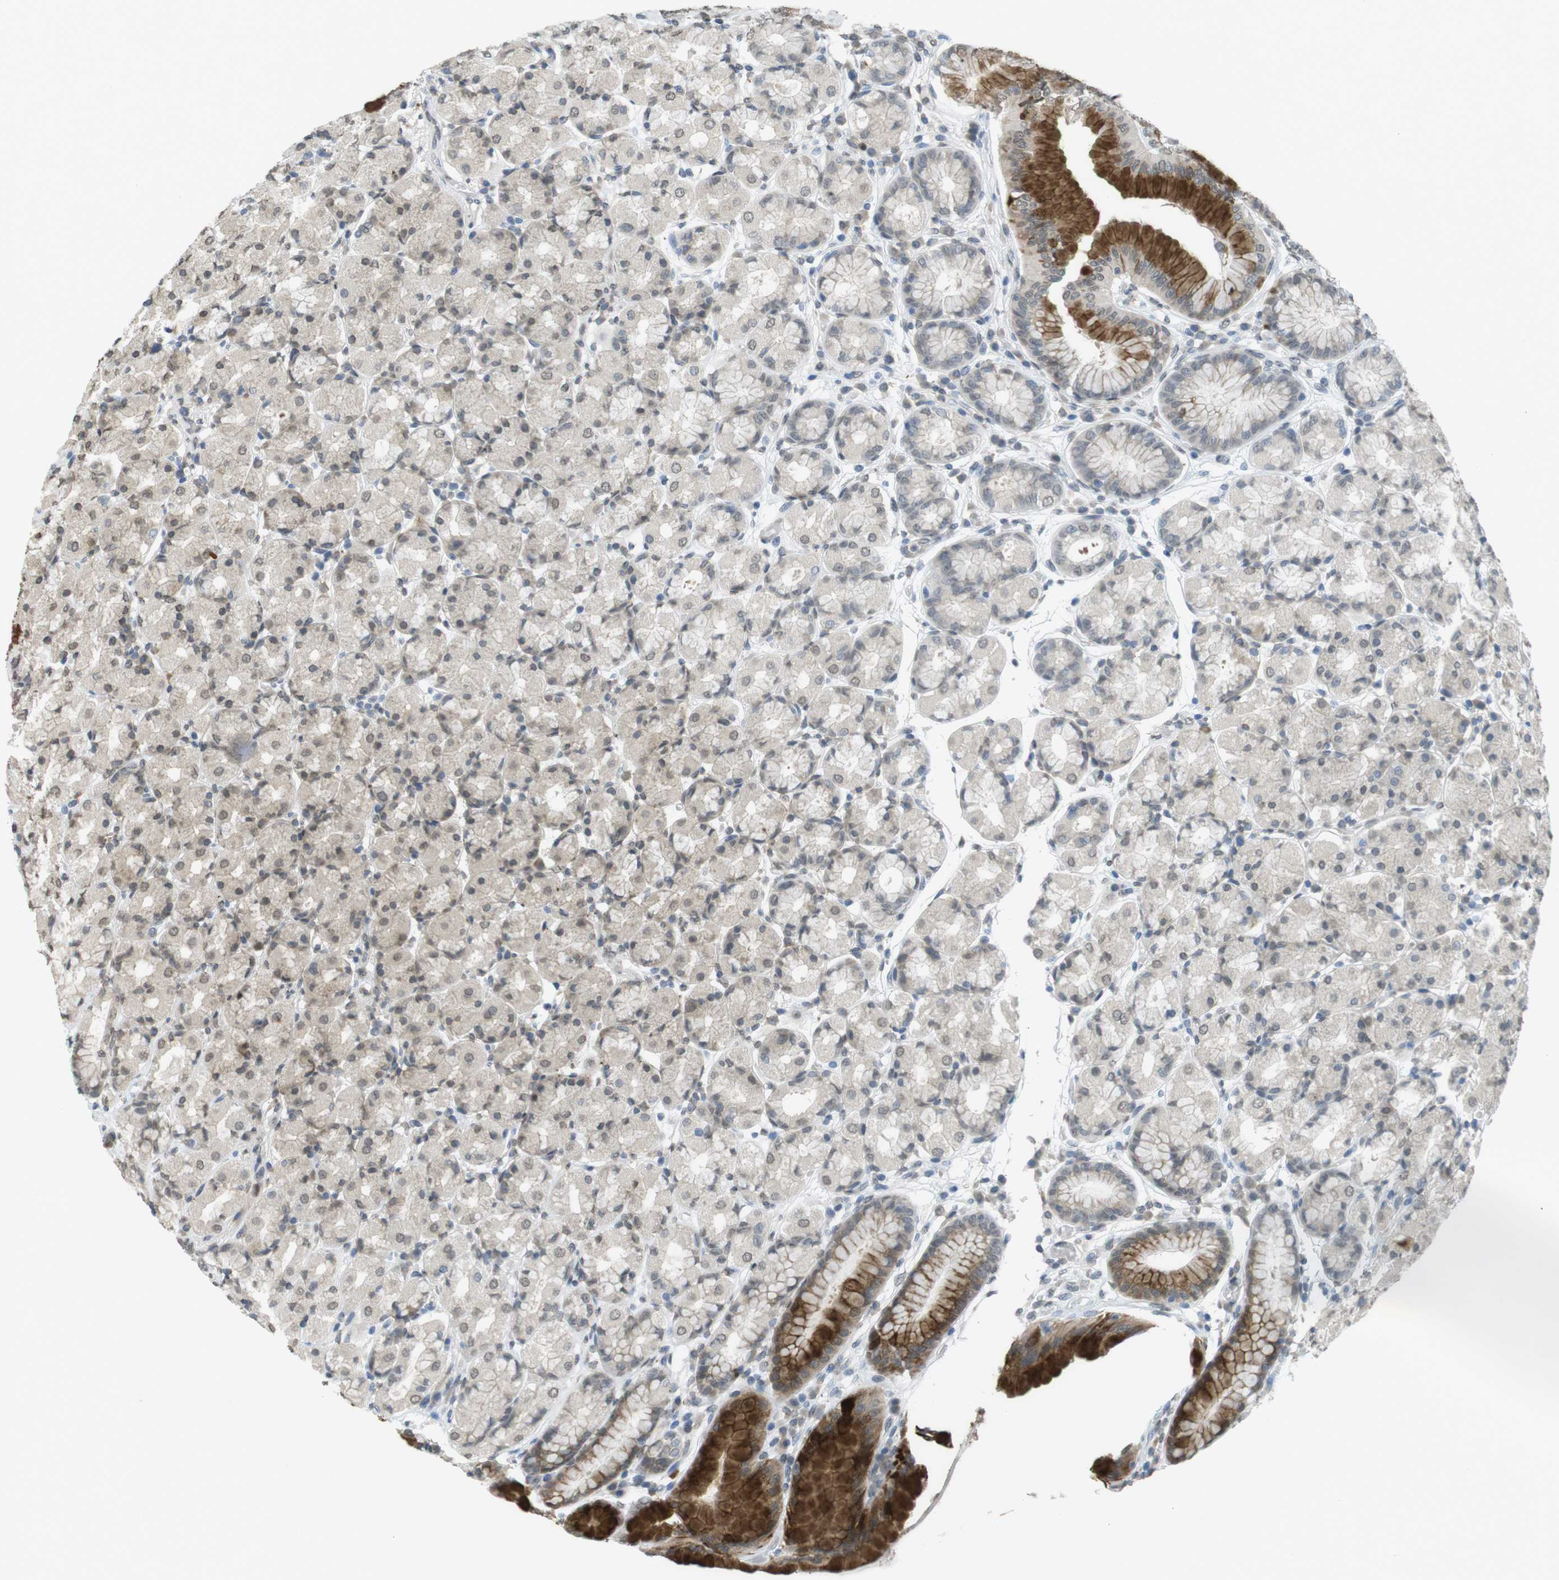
{"staining": {"intensity": "strong", "quantity": "<25%", "location": "cytoplasmic/membranous,nuclear"}, "tissue": "stomach", "cell_type": "Glandular cells", "image_type": "normal", "snomed": [{"axis": "morphology", "description": "Normal tissue, NOS"}, {"axis": "topography", "description": "Stomach, upper"}], "caption": "Protein analysis of normal stomach exhibits strong cytoplasmic/membranous,nuclear staining in about <25% of glandular cells. The protein of interest is shown in brown color, while the nuclei are stained blue.", "gene": "FZD10", "patient": {"sex": "male", "age": 68}}